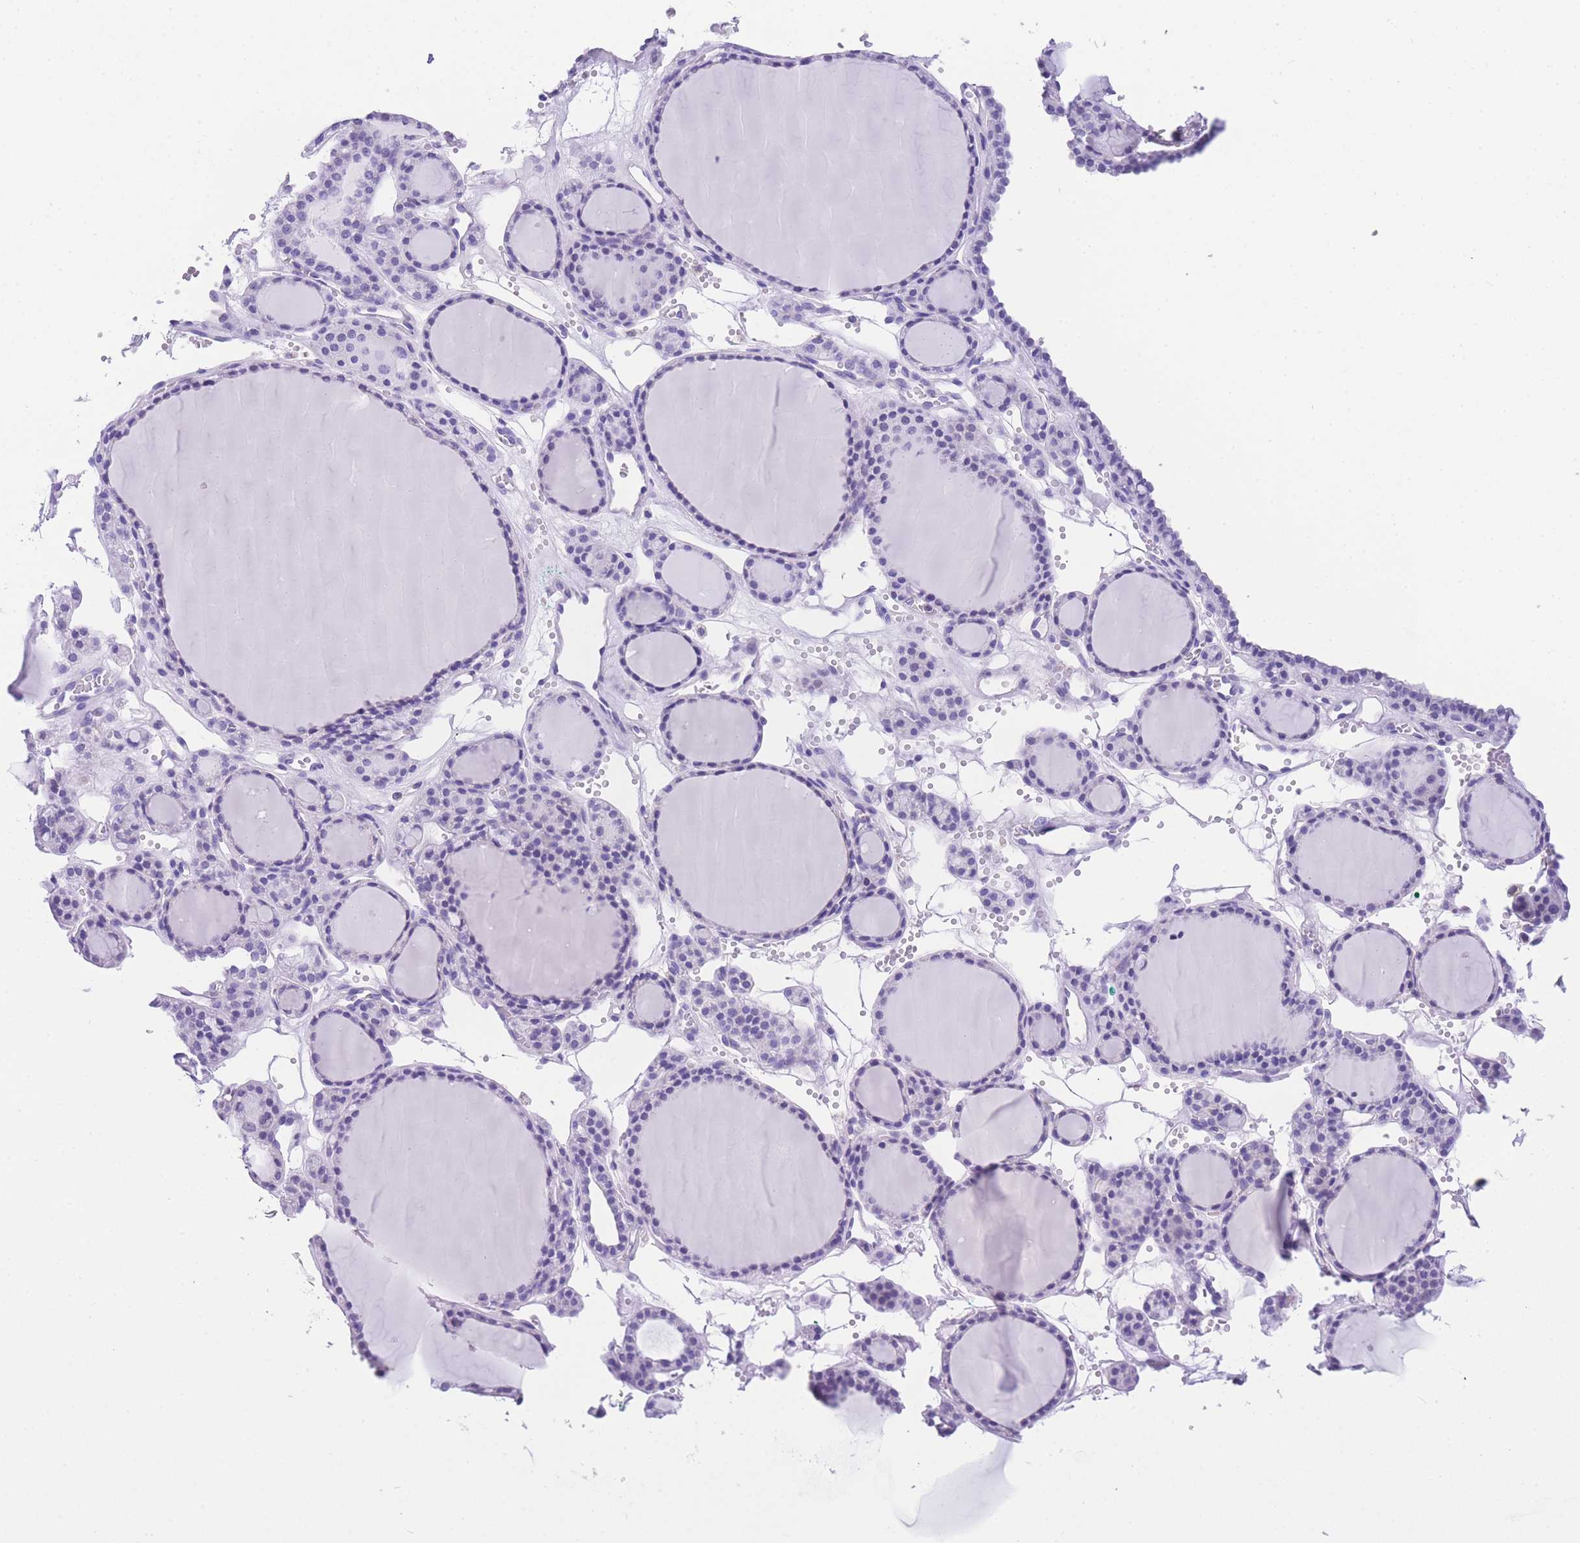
{"staining": {"intensity": "negative", "quantity": "none", "location": "none"}, "tissue": "thyroid gland", "cell_type": "Glandular cells", "image_type": "normal", "snomed": [{"axis": "morphology", "description": "Normal tissue, NOS"}, {"axis": "topography", "description": "Thyroid gland"}], "caption": "Immunohistochemistry (IHC) photomicrograph of benign thyroid gland: thyroid gland stained with DAB displays no significant protein positivity in glandular cells.", "gene": "NKD2", "patient": {"sex": "female", "age": 28}}